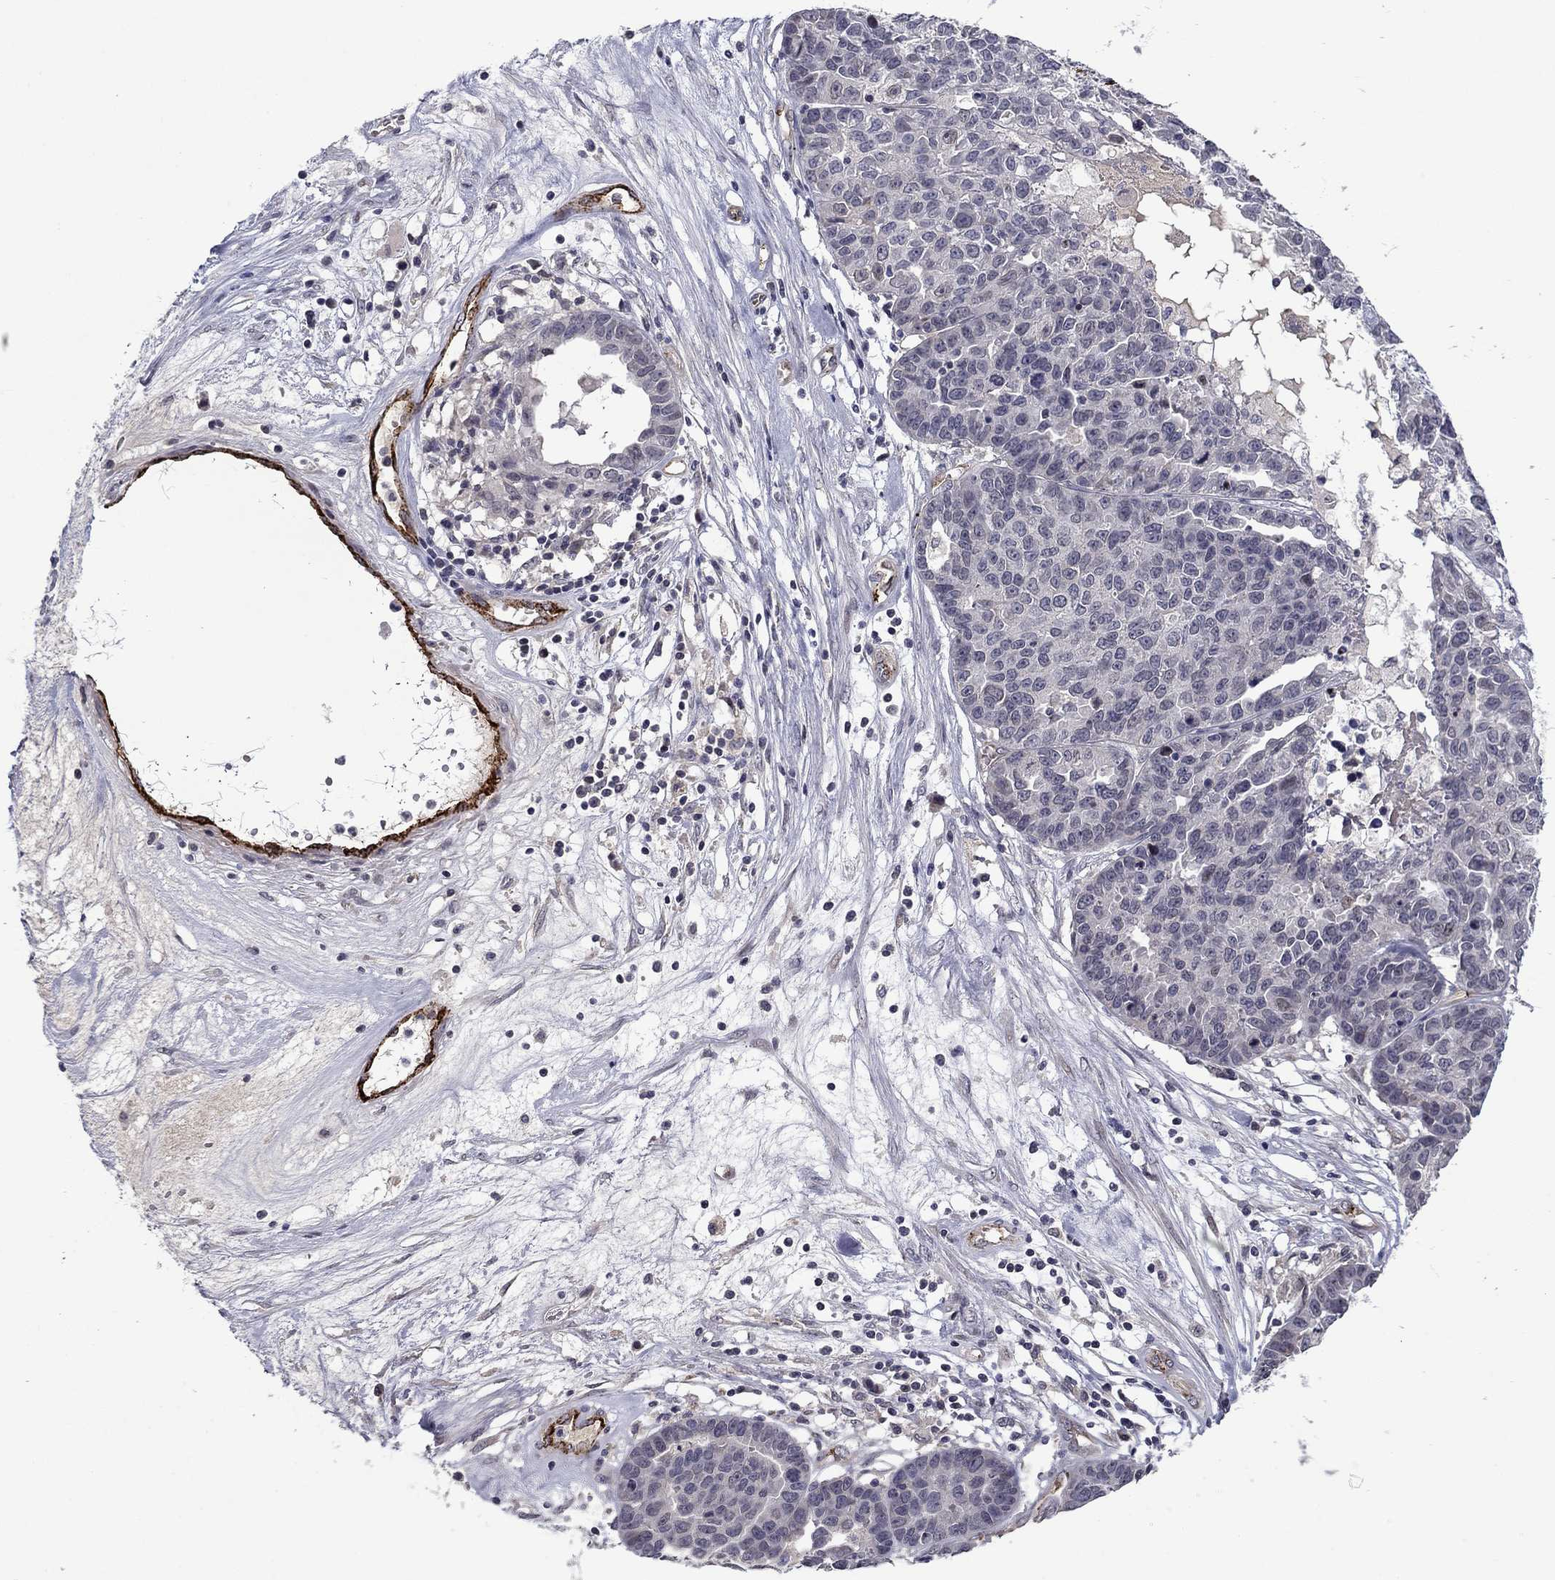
{"staining": {"intensity": "negative", "quantity": "none", "location": "none"}, "tissue": "ovarian cancer", "cell_type": "Tumor cells", "image_type": "cancer", "snomed": [{"axis": "morphology", "description": "Cystadenocarcinoma, serous, NOS"}, {"axis": "topography", "description": "Ovary"}], "caption": "Photomicrograph shows no significant protein positivity in tumor cells of serous cystadenocarcinoma (ovarian).", "gene": "SLITRK1", "patient": {"sex": "female", "age": 87}}